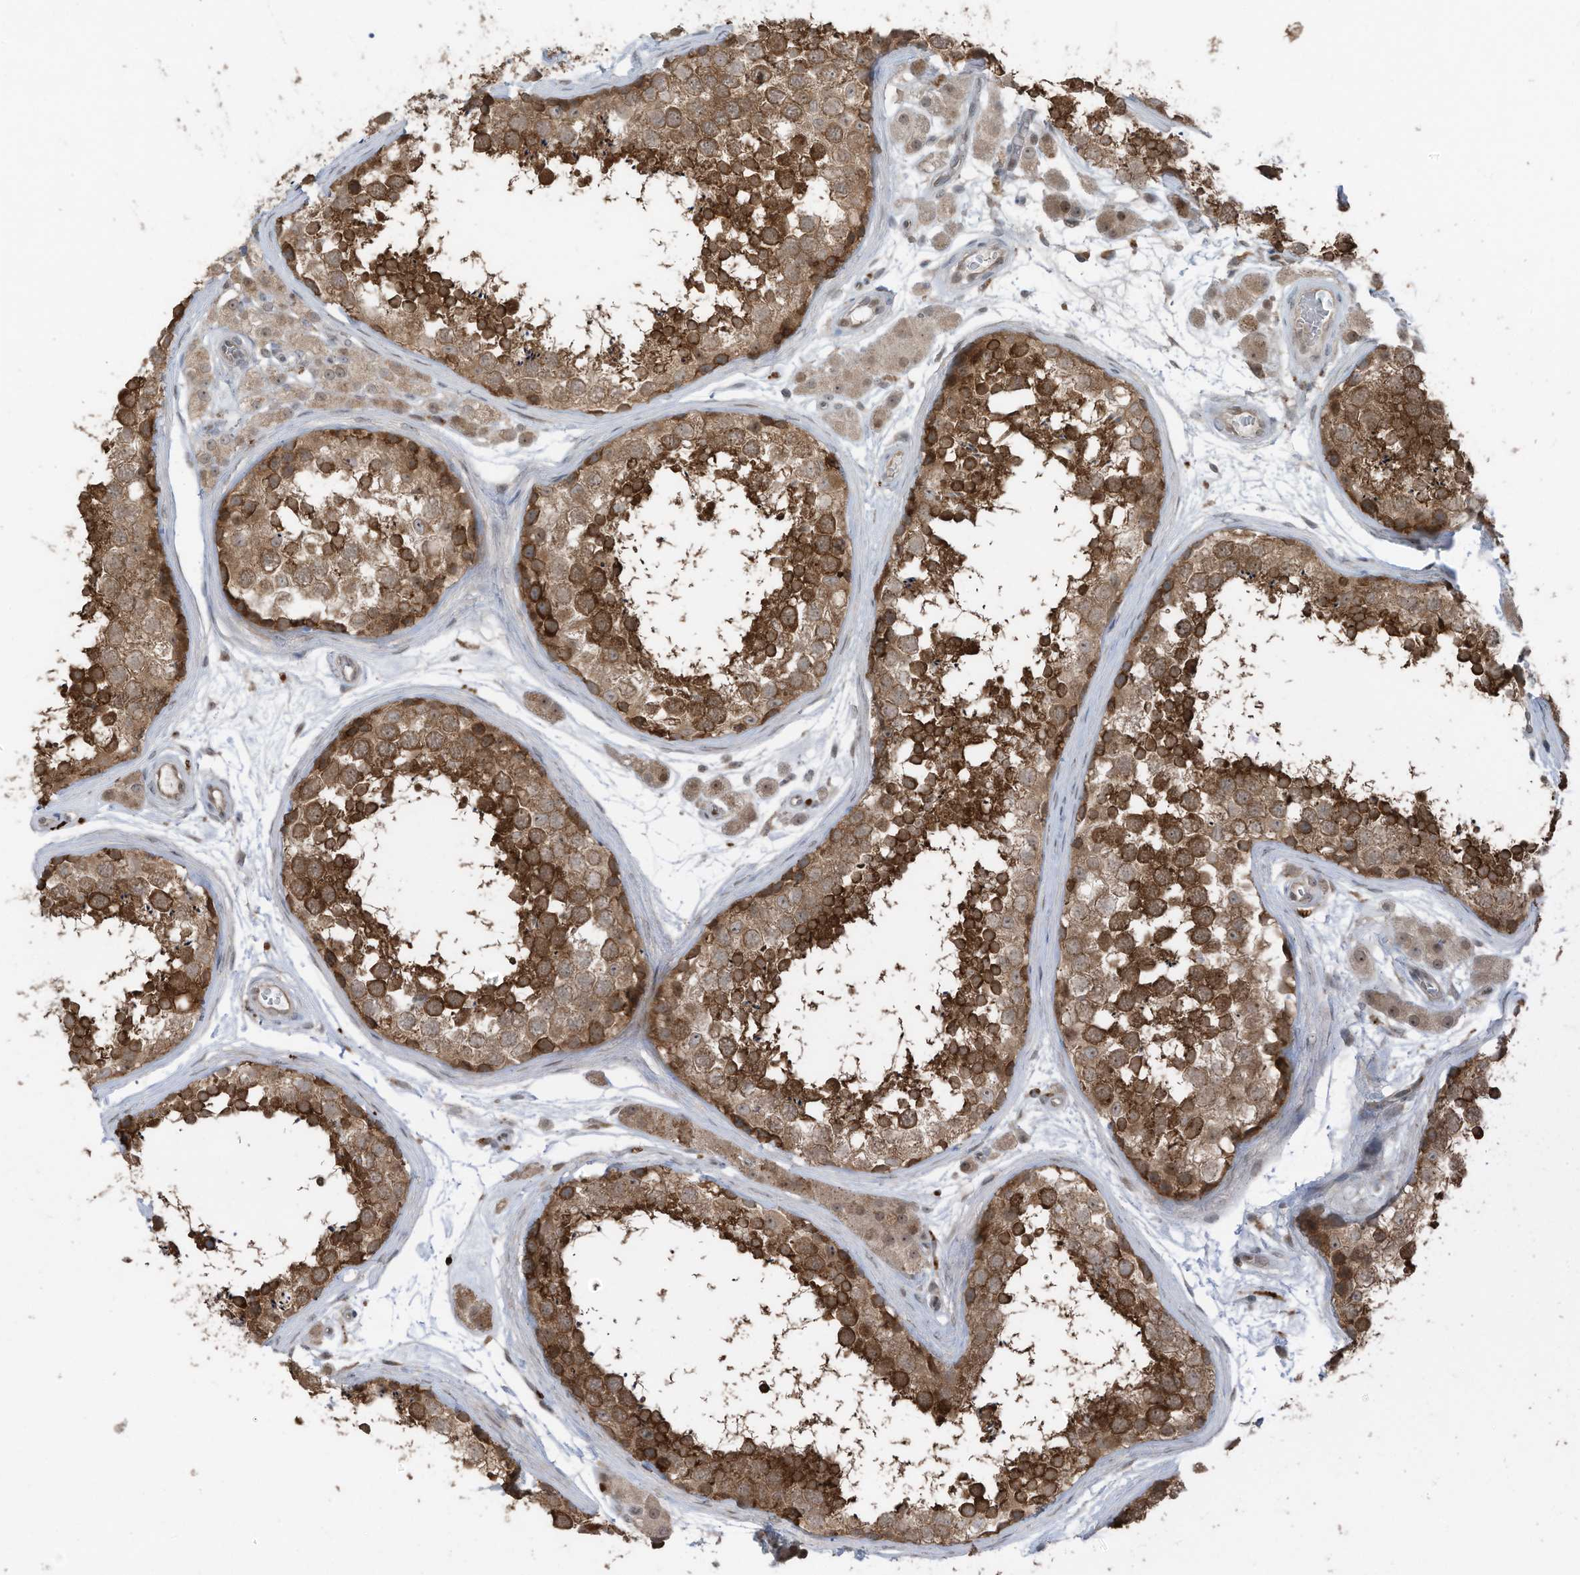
{"staining": {"intensity": "strong", "quantity": "25%-75%", "location": "cytoplasmic/membranous"}, "tissue": "testis", "cell_type": "Cells in seminiferous ducts", "image_type": "normal", "snomed": [{"axis": "morphology", "description": "Normal tissue, NOS"}, {"axis": "topography", "description": "Testis"}], "caption": "Immunohistochemistry (IHC) staining of normal testis, which reveals high levels of strong cytoplasmic/membranous expression in about 25%-75% of cells in seminiferous ducts indicating strong cytoplasmic/membranous protein positivity. The staining was performed using DAB (brown) for protein detection and nuclei were counterstained in hematoxylin (blue).", "gene": "TXNDC9", "patient": {"sex": "male", "age": 56}}